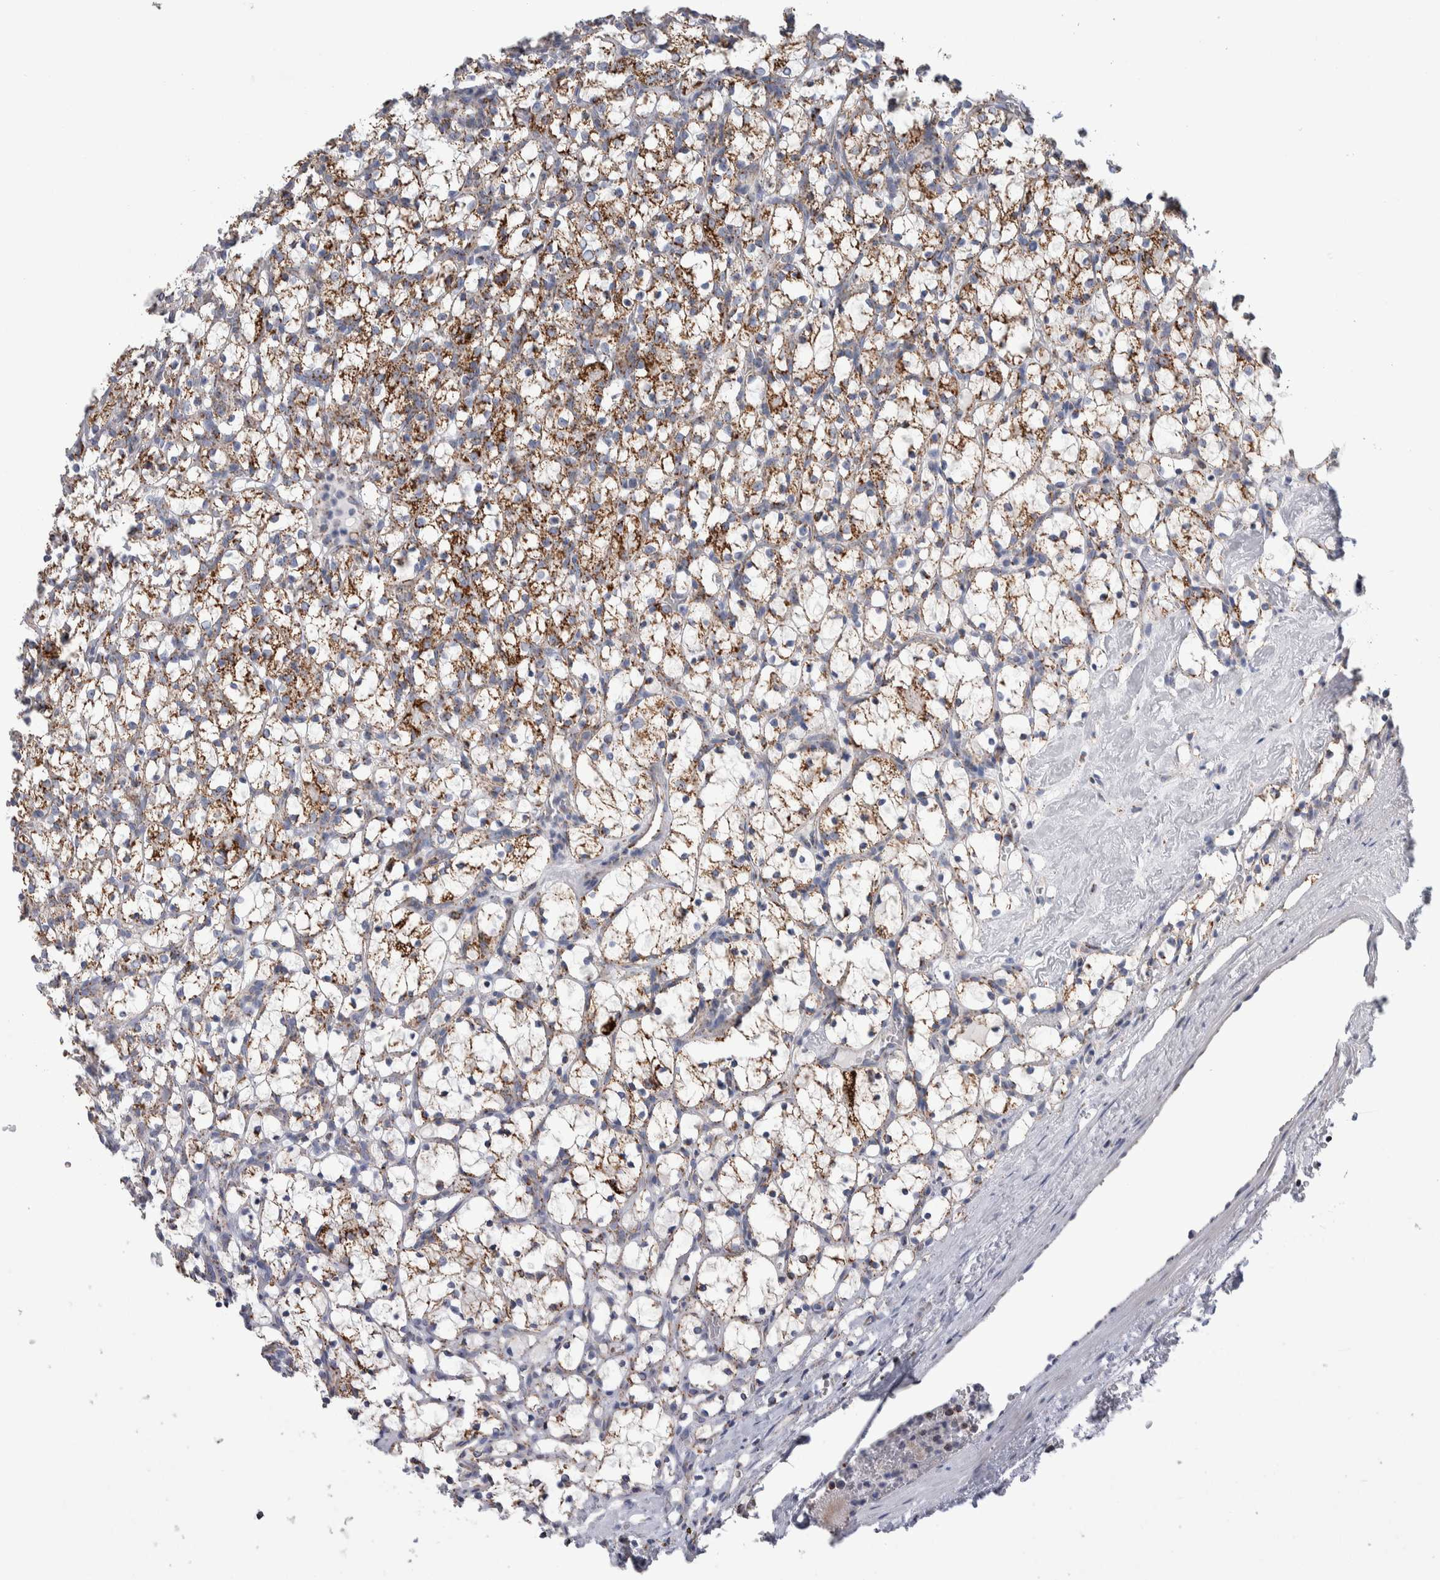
{"staining": {"intensity": "moderate", "quantity": ">75%", "location": "cytoplasmic/membranous"}, "tissue": "renal cancer", "cell_type": "Tumor cells", "image_type": "cancer", "snomed": [{"axis": "morphology", "description": "Adenocarcinoma, NOS"}, {"axis": "topography", "description": "Kidney"}], "caption": "Immunohistochemistry (IHC) histopathology image of neoplastic tissue: adenocarcinoma (renal) stained using immunohistochemistry (IHC) exhibits medium levels of moderate protein expression localized specifically in the cytoplasmic/membranous of tumor cells, appearing as a cytoplasmic/membranous brown color.", "gene": "ETFA", "patient": {"sex": "female", "age": 69}}